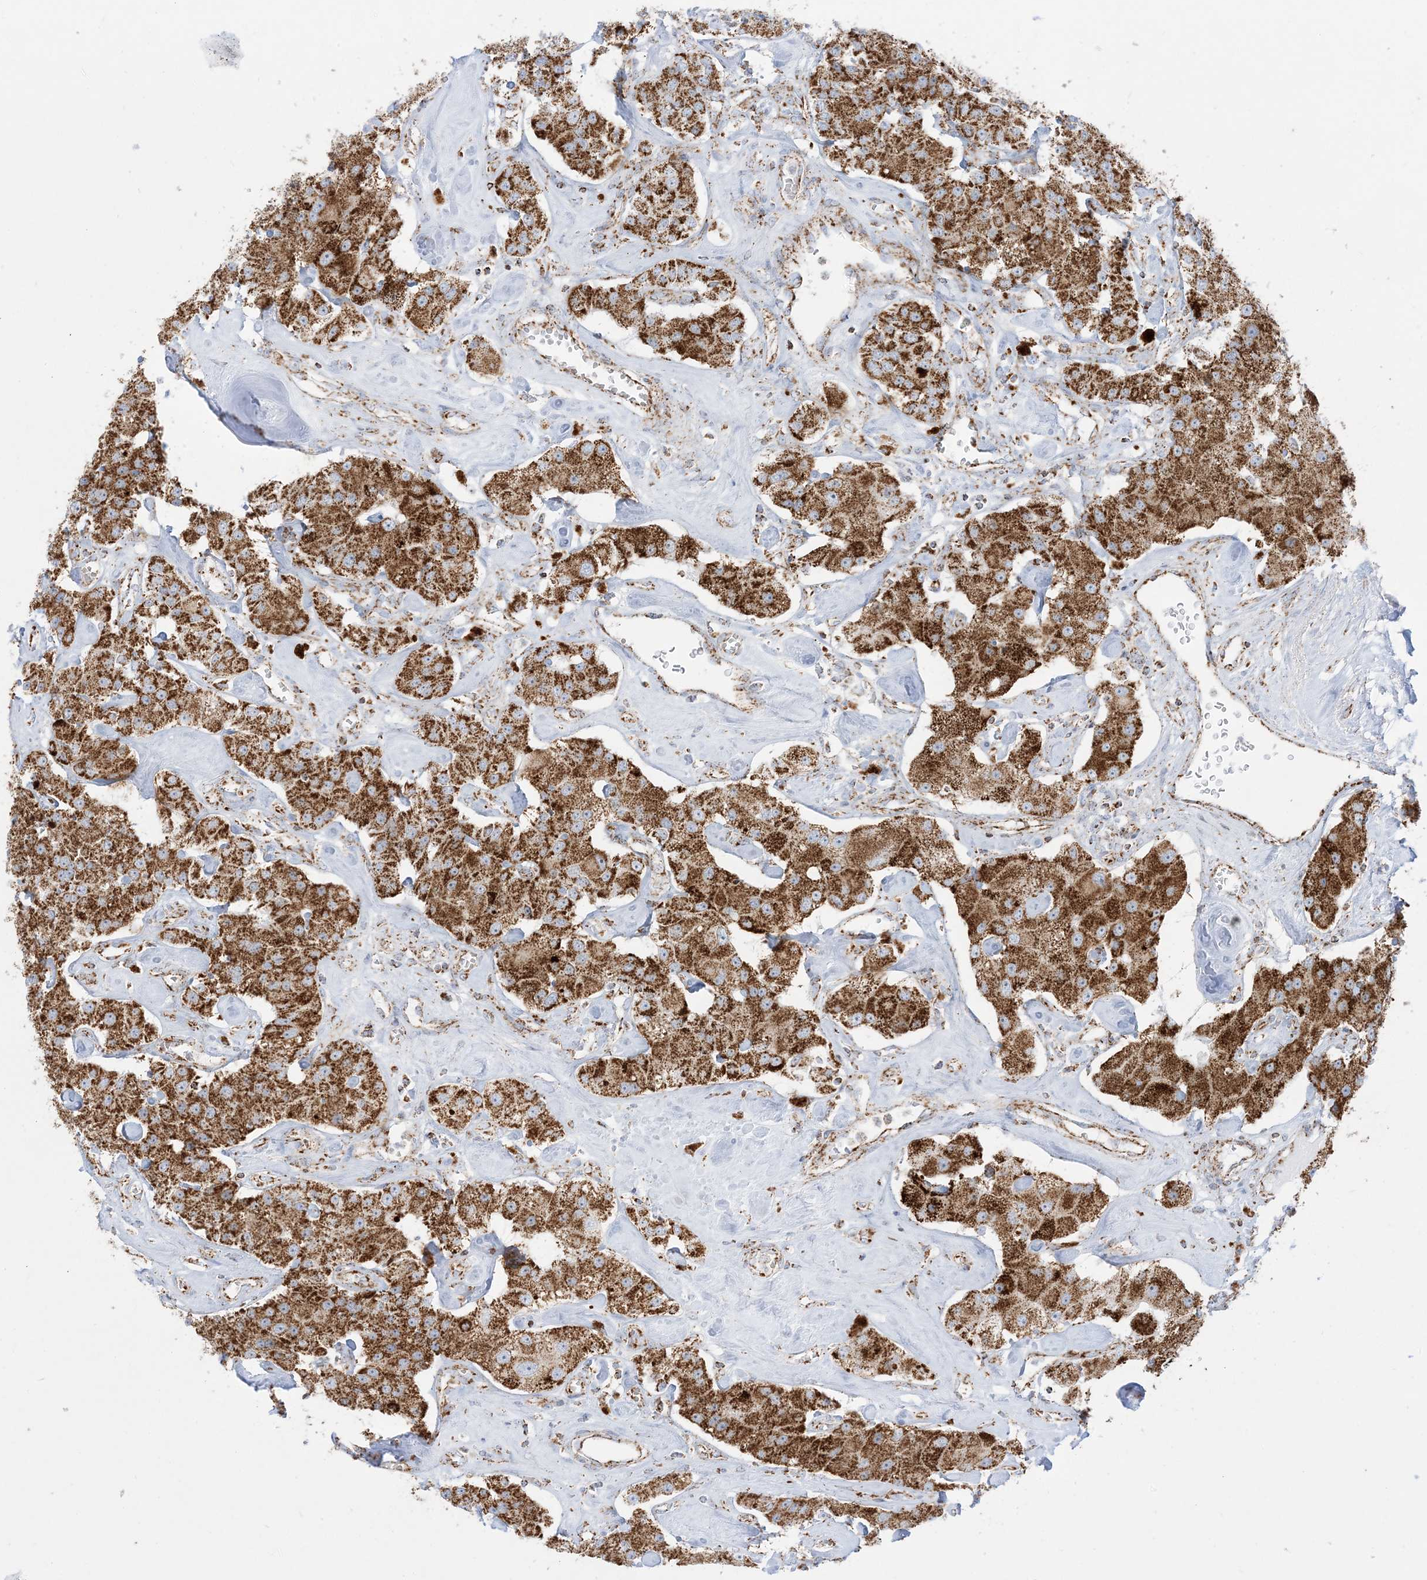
{"staining": {"intensity": "strong", "quantity": ">75%", "location": "cytoplasmic/membranous"}, "tissue": "carcinoid", "cell_type": "Tumor cells", "image_type": "cancer", "snomed": [{"axis": "morphology", "description": "Carcinoid, malignant, NOS"}, {"axis": "topography", "description": "Pancreas"}], "caption": "The immunohistochemical stain highlights strong cytoplasmic/membranous positivity in tumor cells of carcinoid (malignant) tissue.", "gene": "MRPS36", "patient": {"sex": "male", "age": 41}}